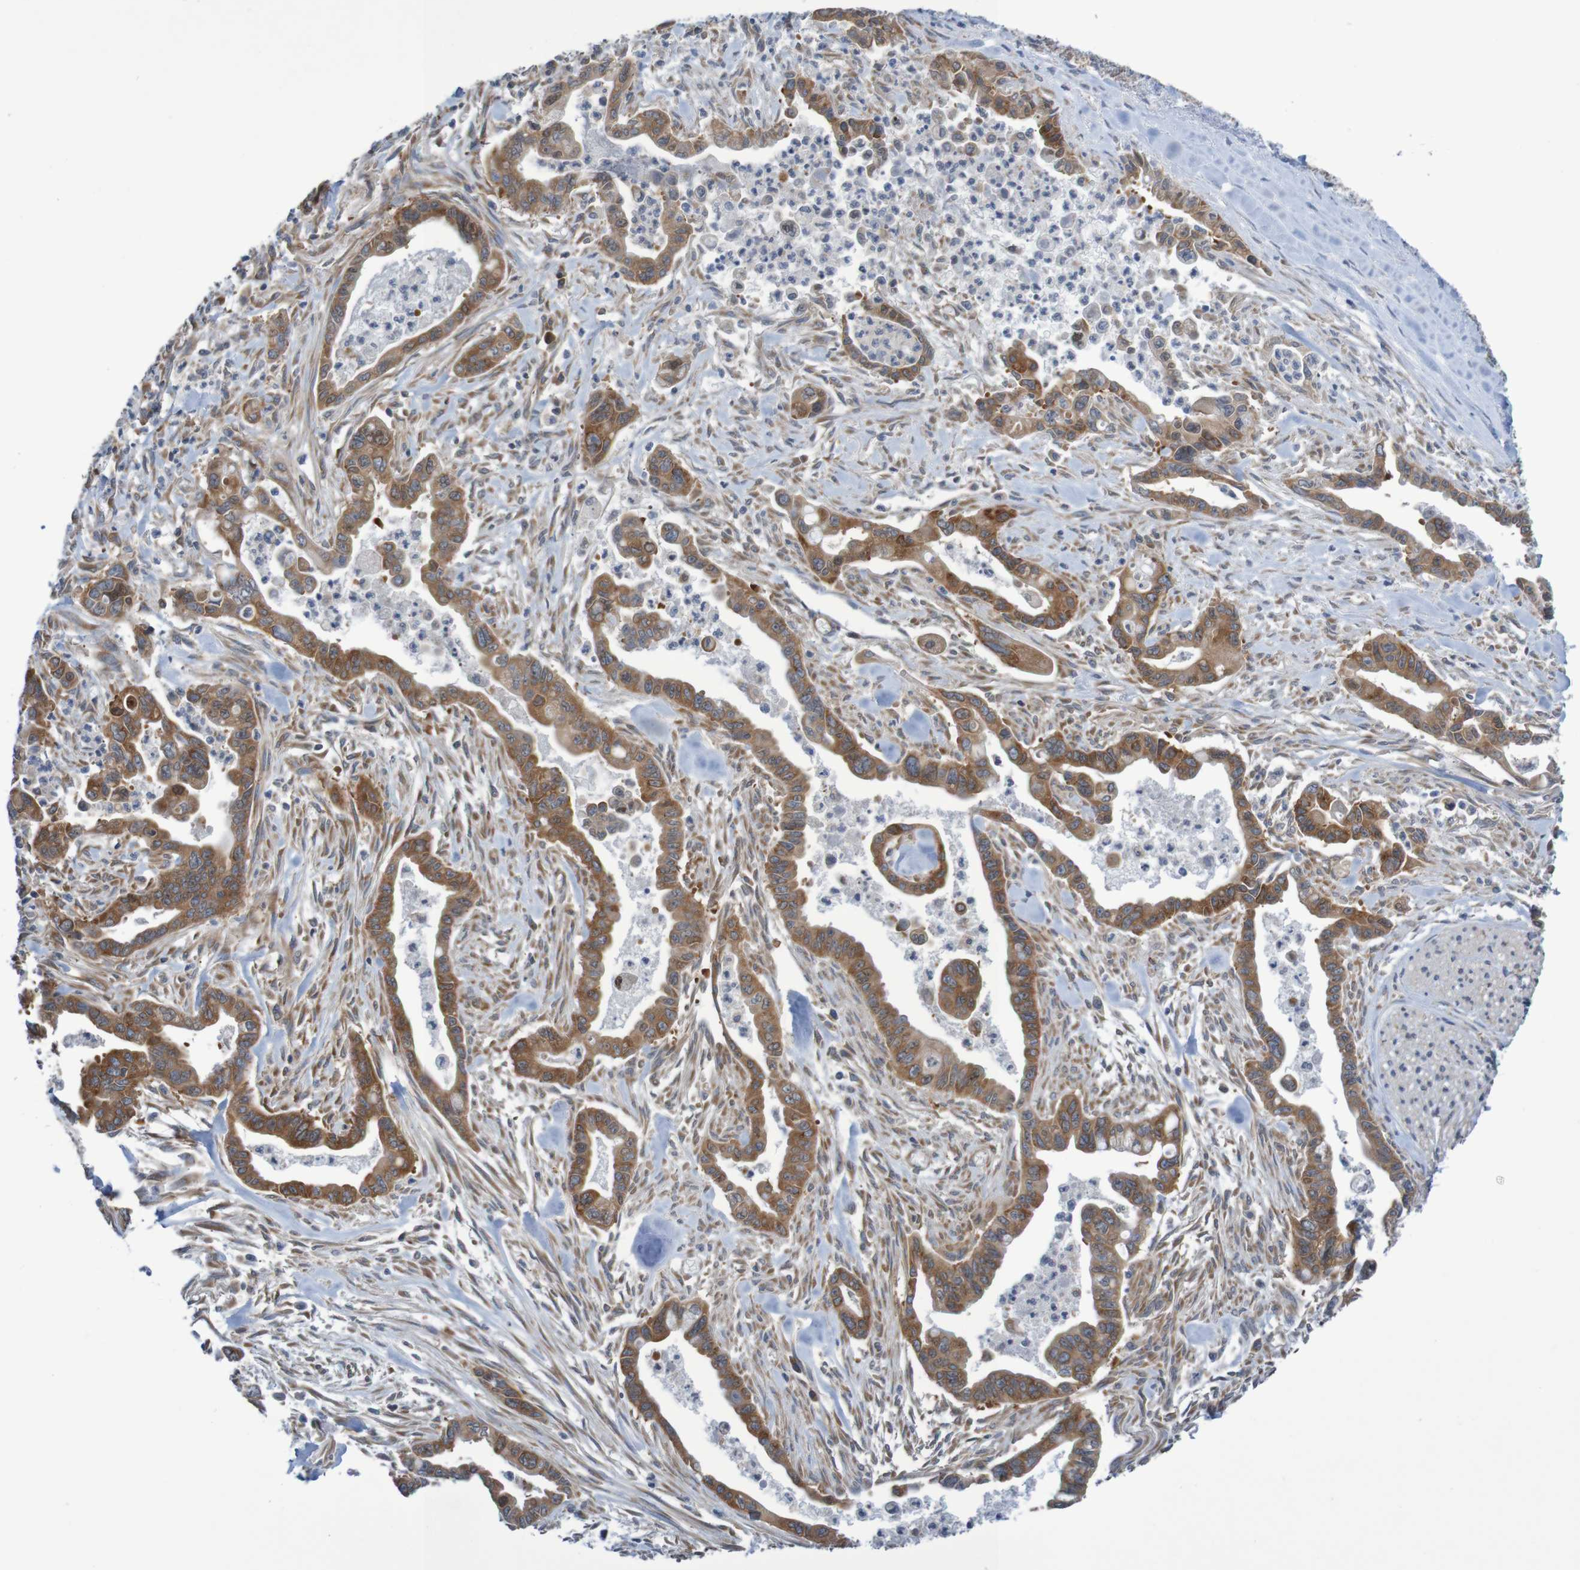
{"staining": {"intensity": "moderate", "quantity": ">75%", "location": "cytoplasmic/membranous"}, "tissue": "pancreatic cancer", "cell_type": "Tumor cells", "image_type": "cancer", "snomed": [{"axis": "morphology", "description": "Adenocarcinoma, NOS"}, {"axis": "topography", "description": "Pancreas"}], "caption": "Human adenocarcinoma (pancreatic) stained with a protein marker shows moderate staining in tumor cells.", "gene": "LRRC47", "patient": {"sex": "male", "age": 70}}